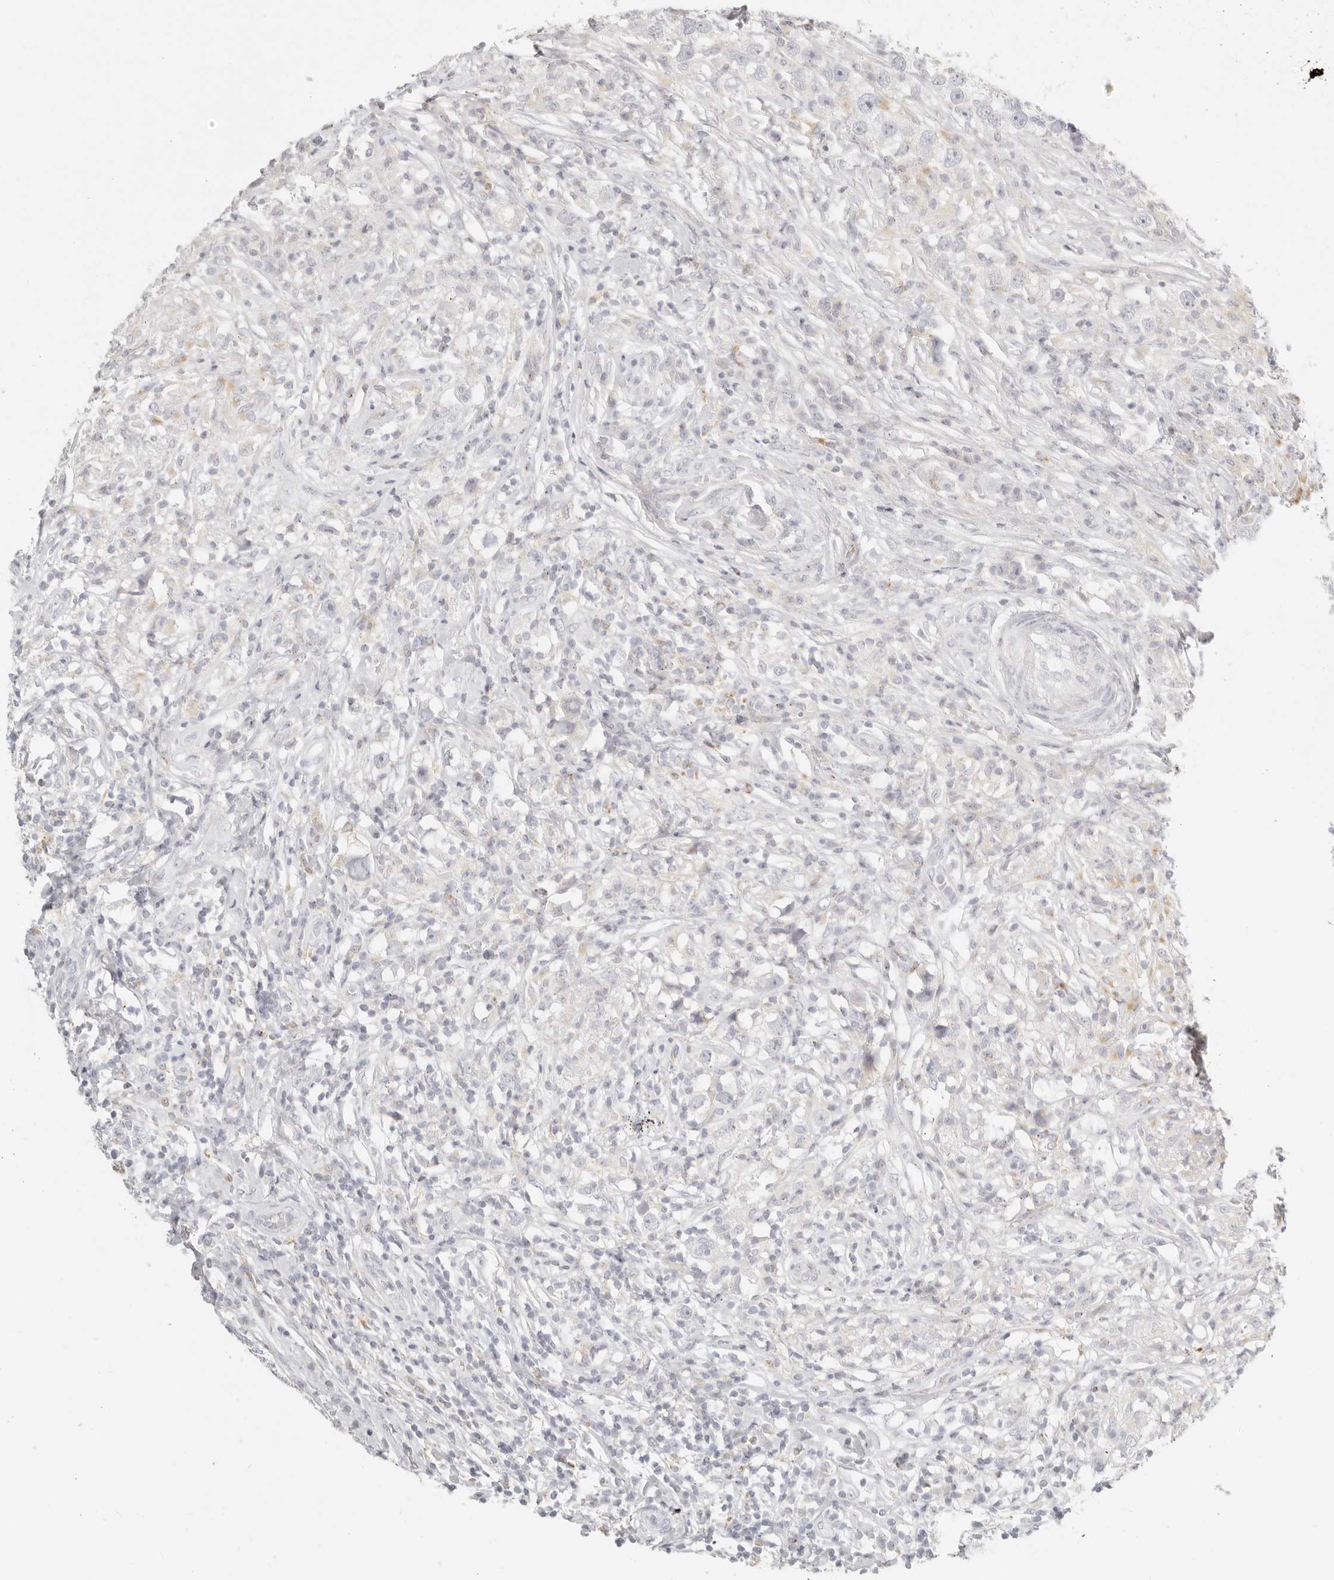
{"staining": {"intensity": "negative", "quantity": "none", "location": "none"}, "tissue": "testis cancer", "cell_type": "Tumor cells", "image_type": "cancer", "snomed": [{"axis": "morphology", "description": "Seminoma, NOS"}, {"axis": "topography", "description": "Testis"}], "caption": "Immunohistochemistry (IHC) of human testis cancer displays no expression in tumor cells. Nuclei are stained in blue.", "gene": "RNASET2", "patient": {"sex": "male", "age": 49}}